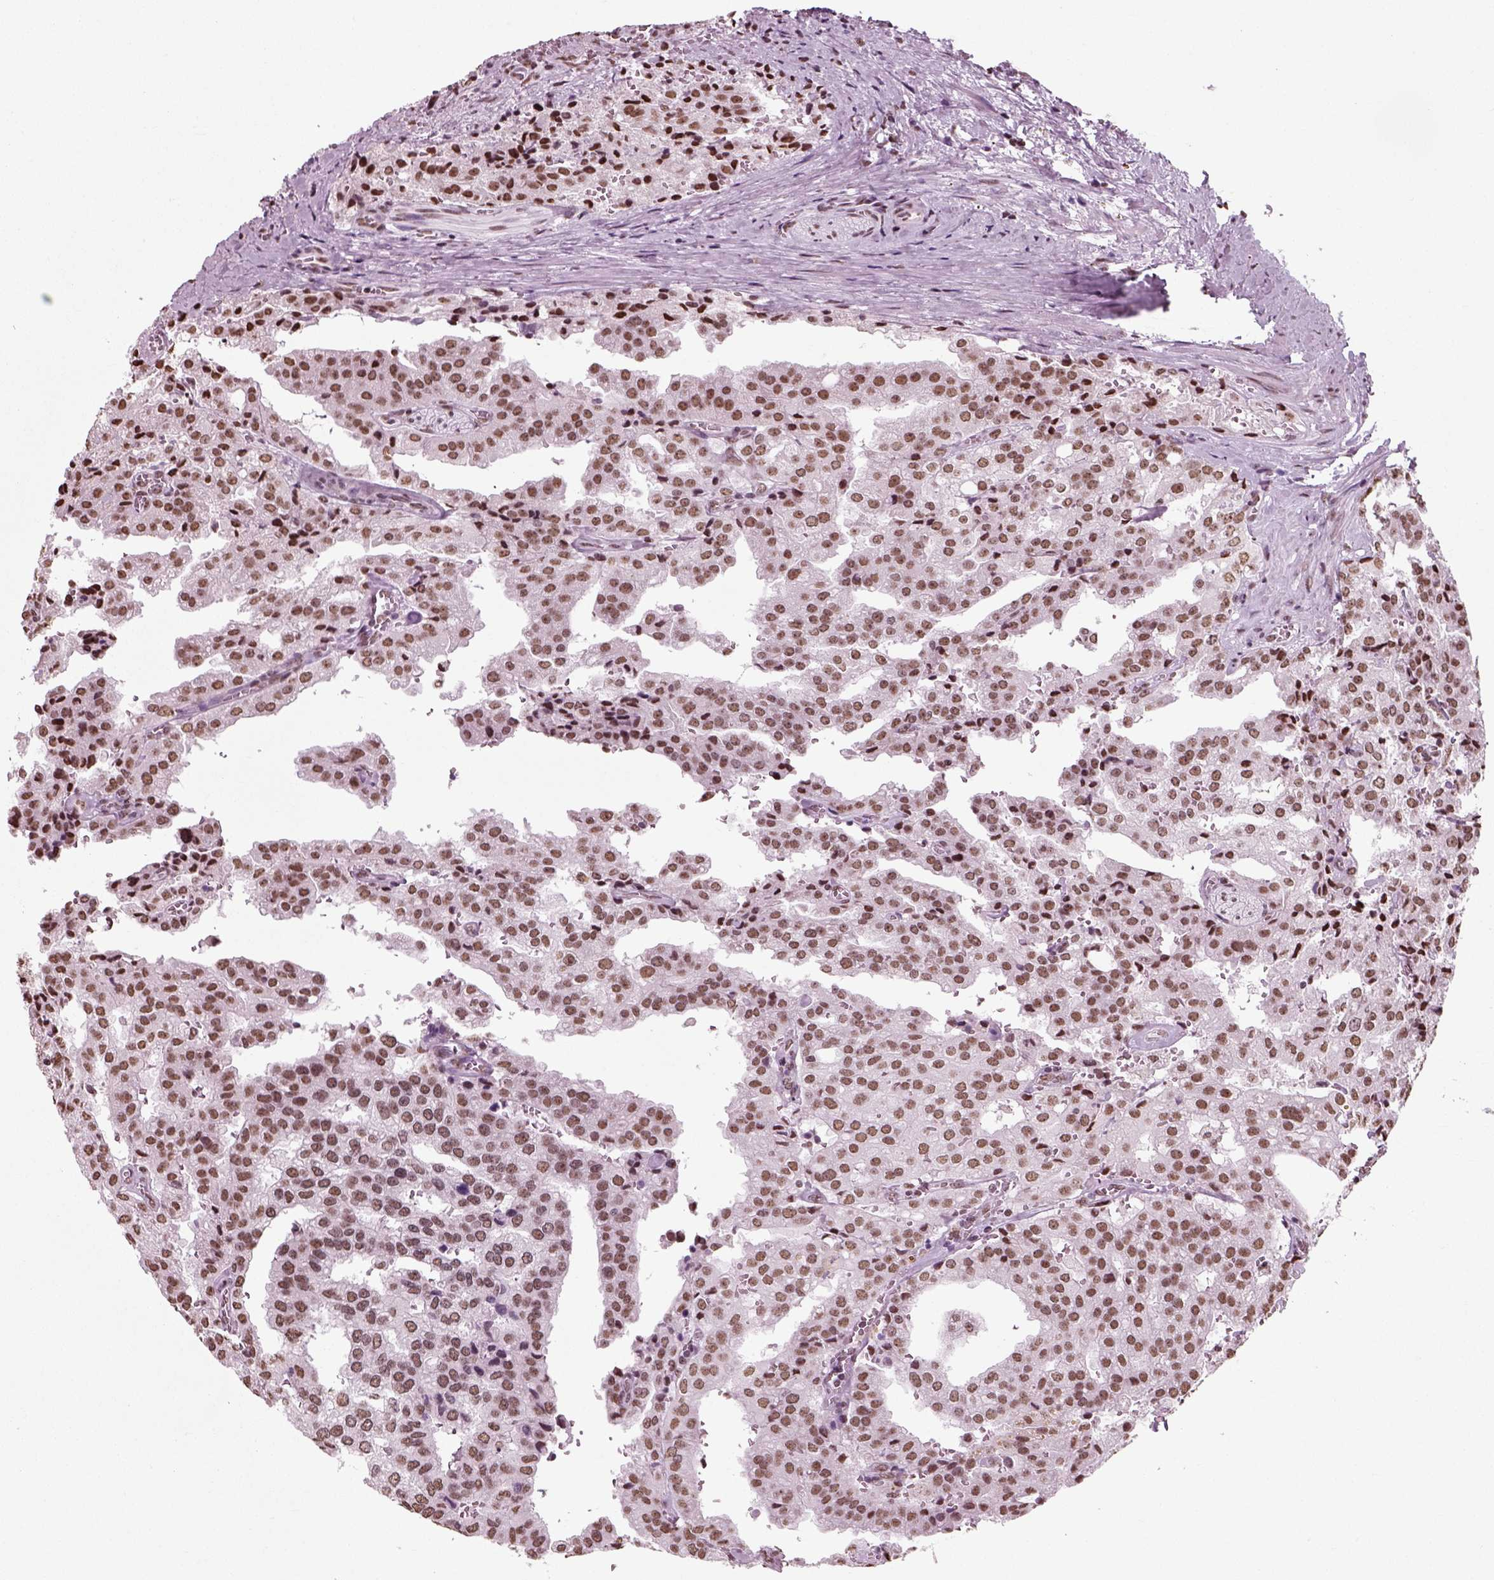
{"staining": {"intensity": "moderate", "quantity": ">75%", "location": "nuclear"}, "tissue": "prostate cancer", "cell_type": "Tumor cells", "image_type": "cancer", "snomed": [{"axis": "morphology", "description": "Adenocarcinoma, High grade"}, {"axis": "topography", "description": "Prostate"}], "caption": "Protein staining by immunohistochemistry (IHC) reveals moderate nuclear positivity in approximately >75% of tumor cells in prostate cancer (high-grade adenocarcinoma). The protein of interest is shown in brown color, while the nuclei are stained blue.", "gene": "POLR1H", "patient": {"sex": "male", "age": 68}}